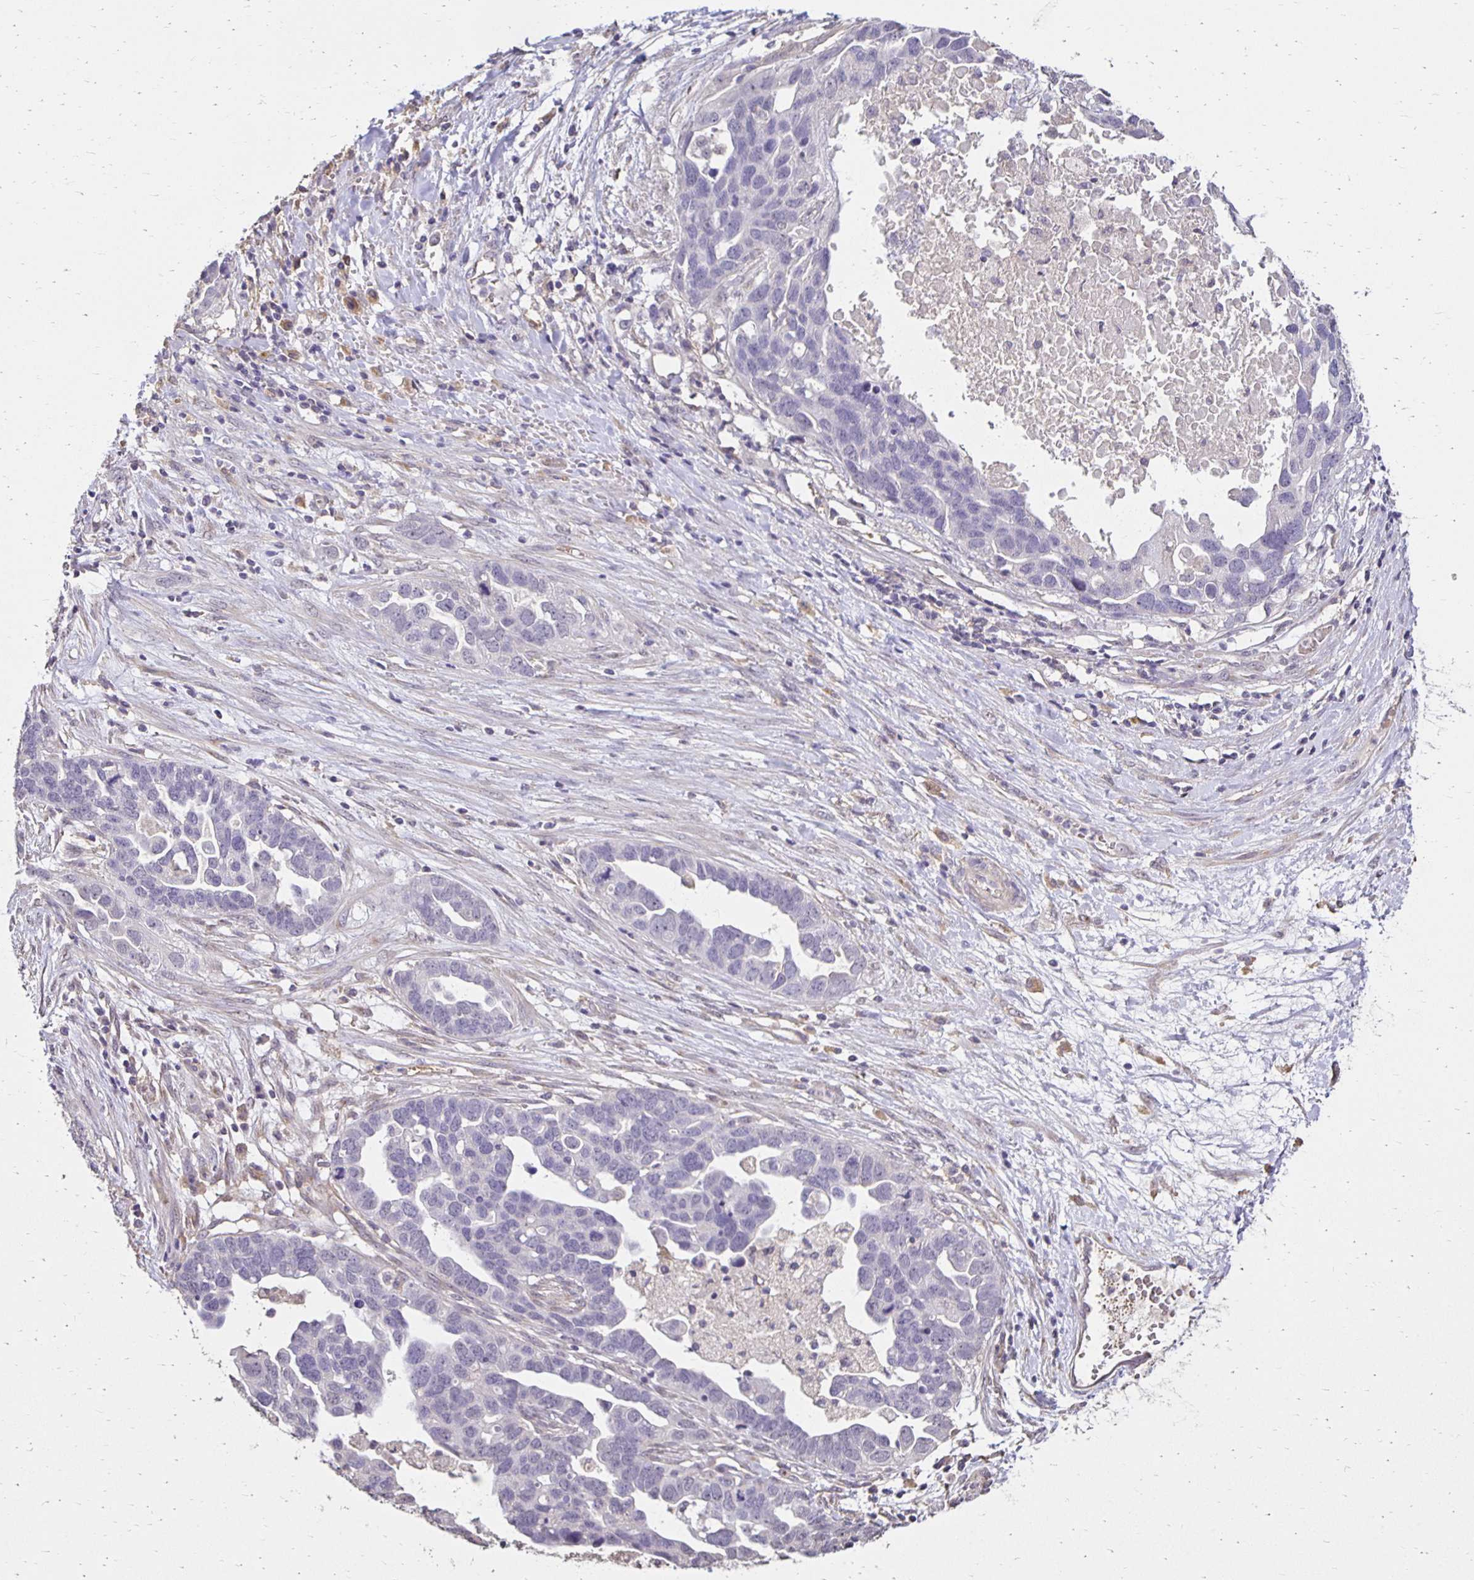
{"staining": {"intensity": "negative", "quantity": "none", "location": "none"}, "tissue": "ovarian cancer", "cell_type": "Tumor cells", "image_type": "cancer", "snomed": [{"axis": "morphology", "description": "Cystadenocarcinoma, serous, NOS"}, {"axis": "topography", "description": "Ovary"}], "caption": "Tumor cells show no significant staining in ovarian serous cystadenocarcinoma.", "gene": "PNPLA3", "patient": {"sex": "female", "age": 54}}